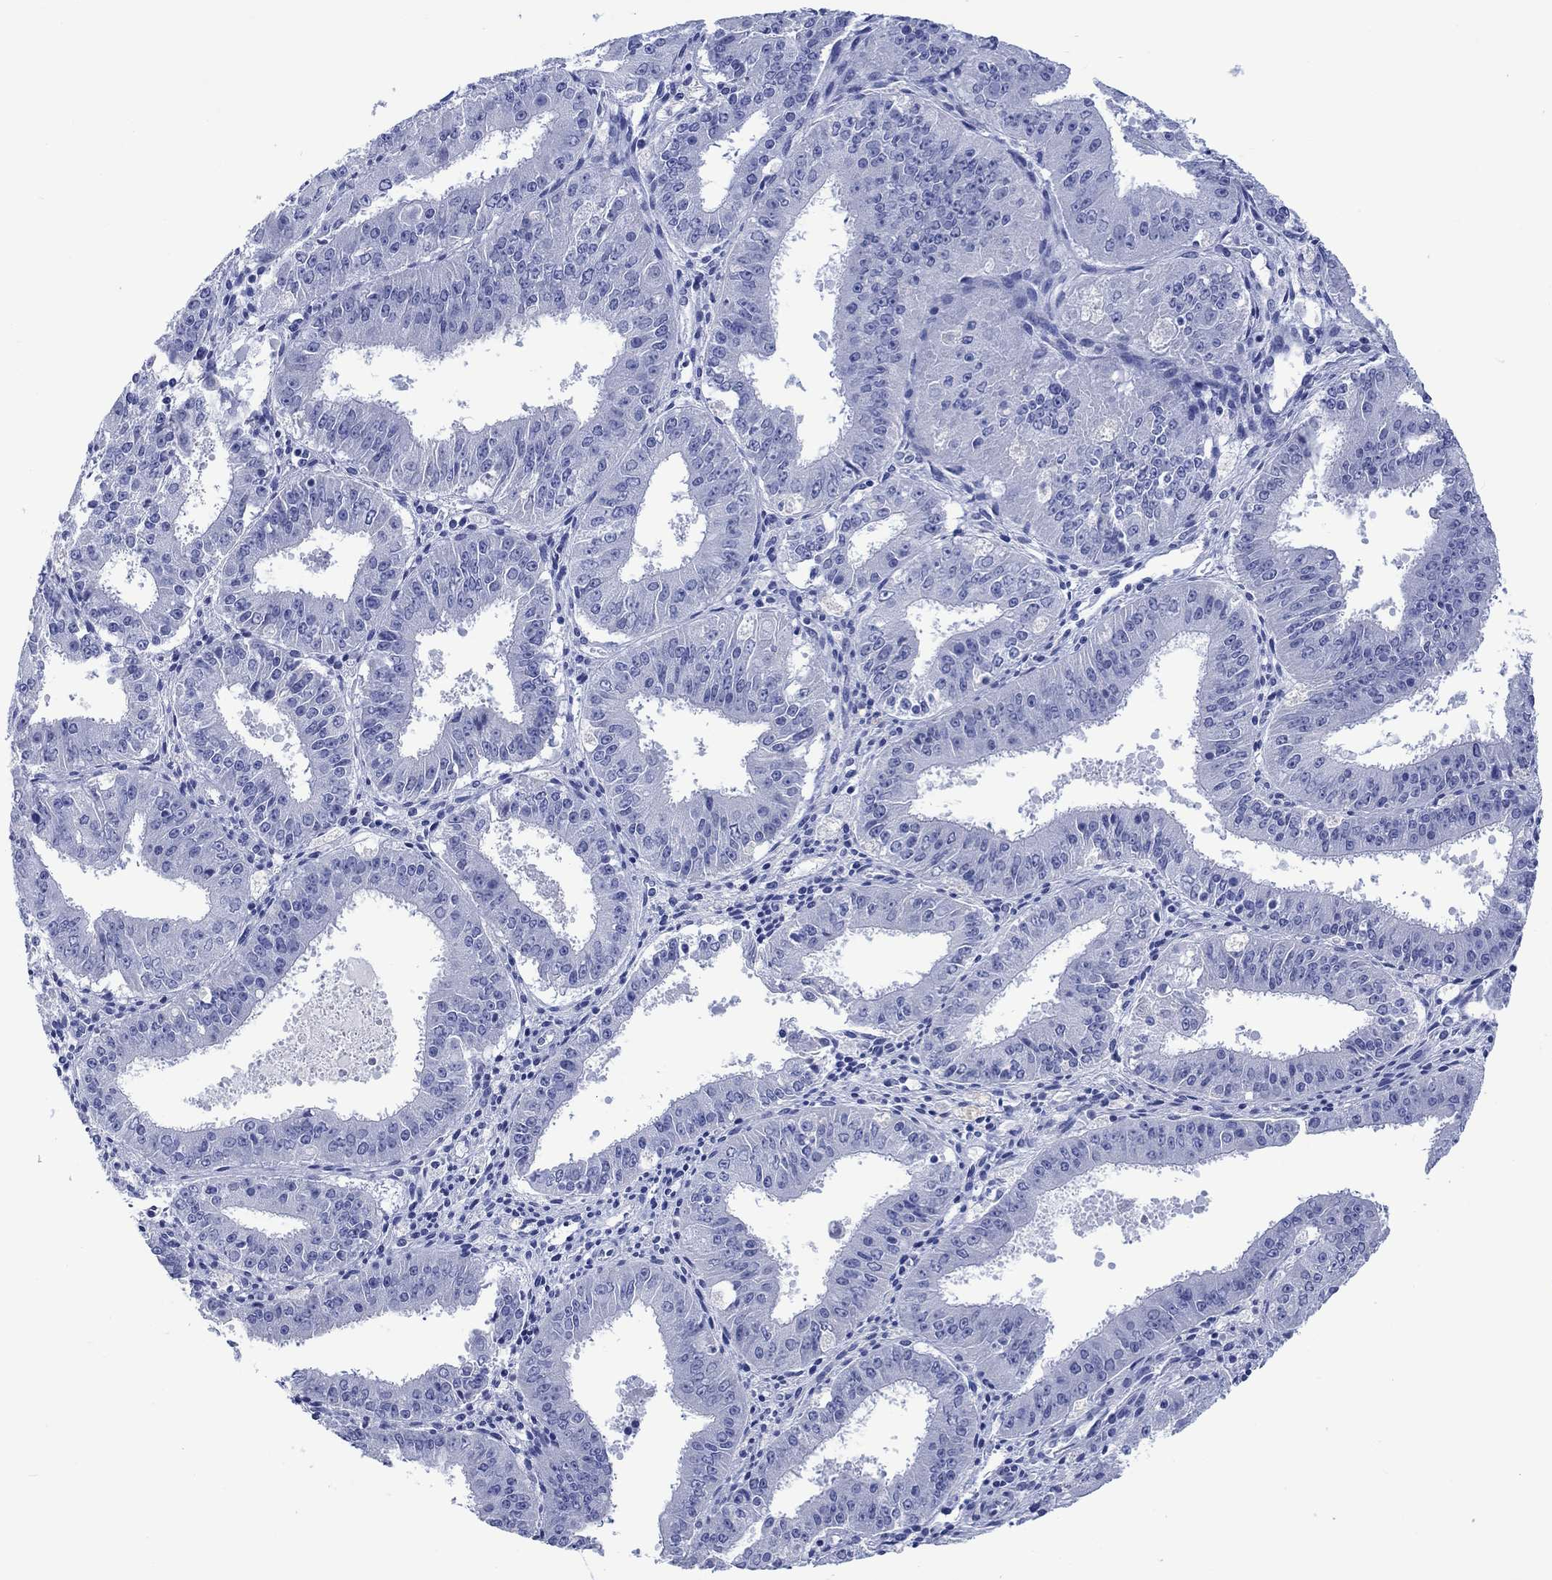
{"staining": {"intensity": "negative", "quantity": "none", "location": "none"}, "tissue": "ovarian cancer", "cell_type": "Tumor cells", "image_type": "cancer", "snomed": [{"axis": "morphology", "description": "Carcinoma, endometroid"}, {"axis": "topography", "description": "Ovary"}], "caption": "Protein analysis of endometroid carcinoma (ovarian) displays no significant staining in tumor cells.", "gene": "CACNG3", "patient": {"sex": "female", "age": 42}}